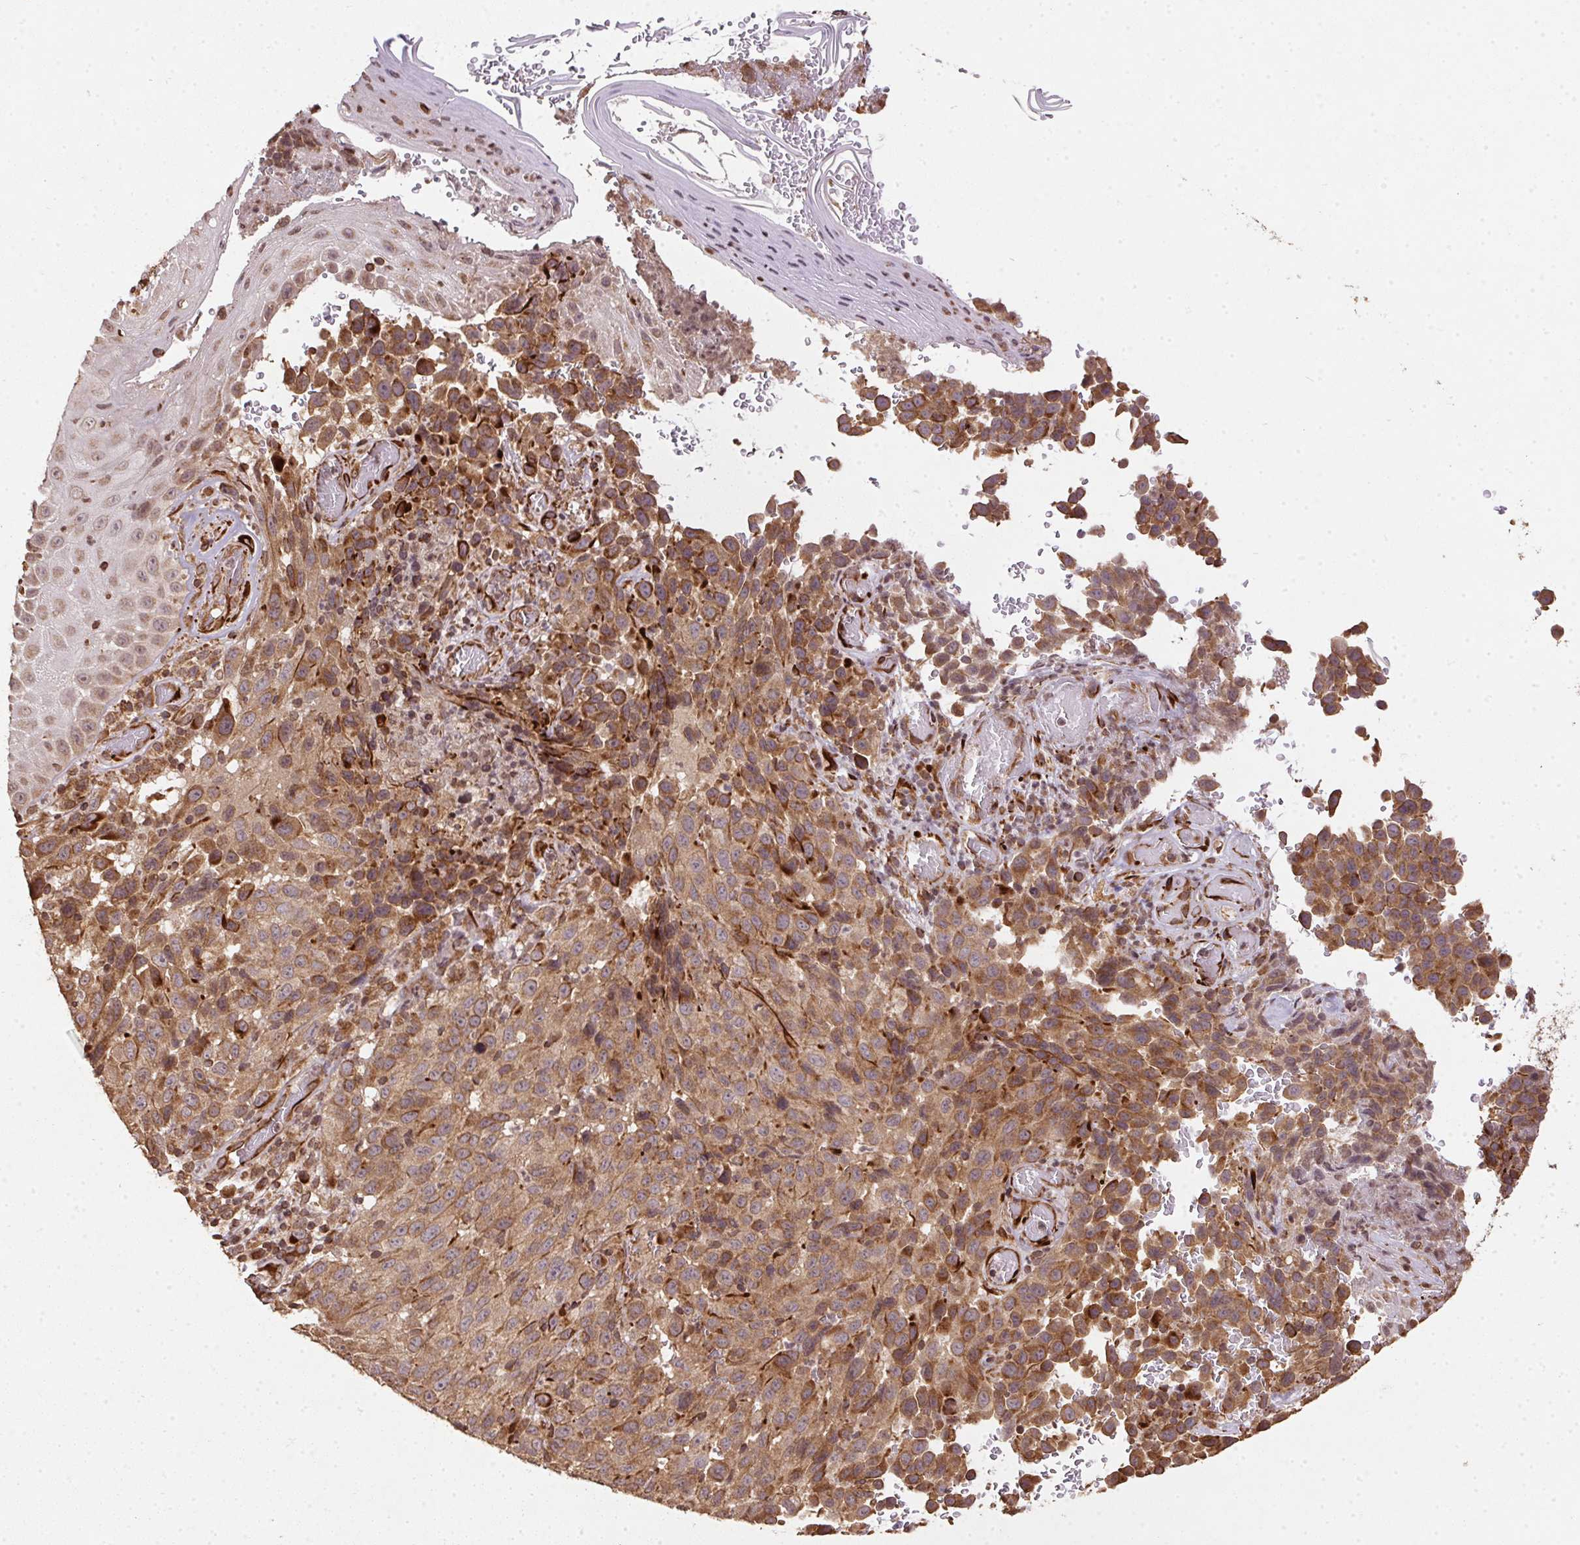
{"staining": {"intensity": "moderate", "quantity": ">75%", "location": "cytoplasmic/membranous"}, "tissue": "melanoma", "cell_type": "Tumor cells", "image_type": "cancer", "snomed": [{"axis": "morphology", "description": "Malignant melanoma, NOS"}, {"axis": "topography", "description": "Skin"}], "caption": "Immunohistochemistry of human malignant melanoma shows medium levels of moderate cytoplasmic/membranous staining in approximately >75% of tumor cells. (brown staining indicates protein expression, while blue staining denotes nuclei).", "gene": "SPRED2", "patient": {"sex": "male", "age": 85}}